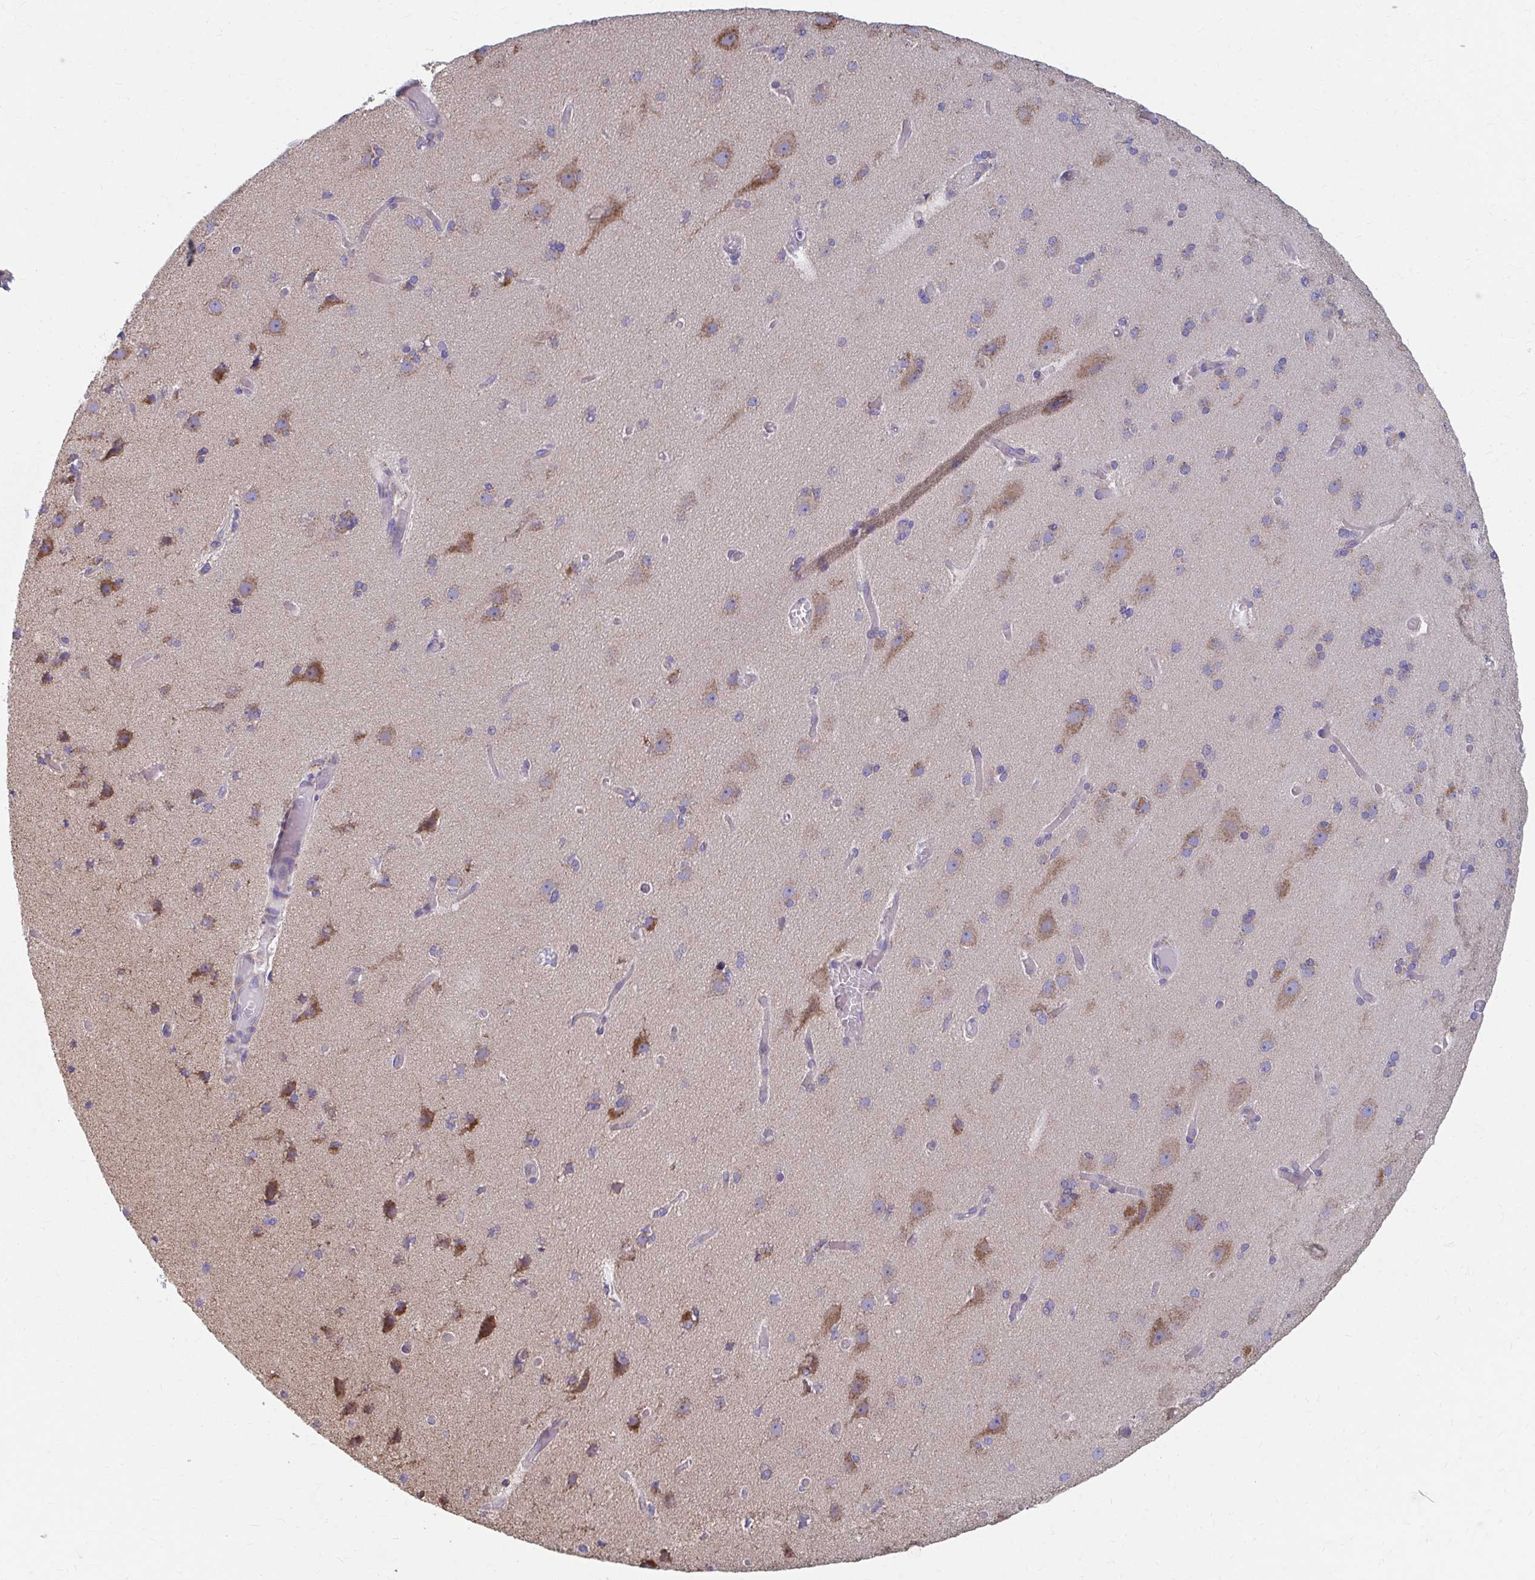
{"staining": {"intensity": "negative", "quantity": "none", "location": "none"}, "tissue": "cerebral cortex", "cell_type": "Endothelial cells", "image_type": "normal", "snomed": [{"axis": "morphology", "description": "Normal tissue, NOS"}, {"axis": "morphology", "description": "Glioma, malignant, High grade"}, {"axis": "topography", "description": "Cerebral cortex"}], "caption": "High power microscopy micrograph of an immunohistochemistry (IHC) photomicrograph of benign cerebral cortex, revealing no significant expression in endothelial cells.", "gene": "RCC1L", "patient": {"sex": "male", "age": 71}}